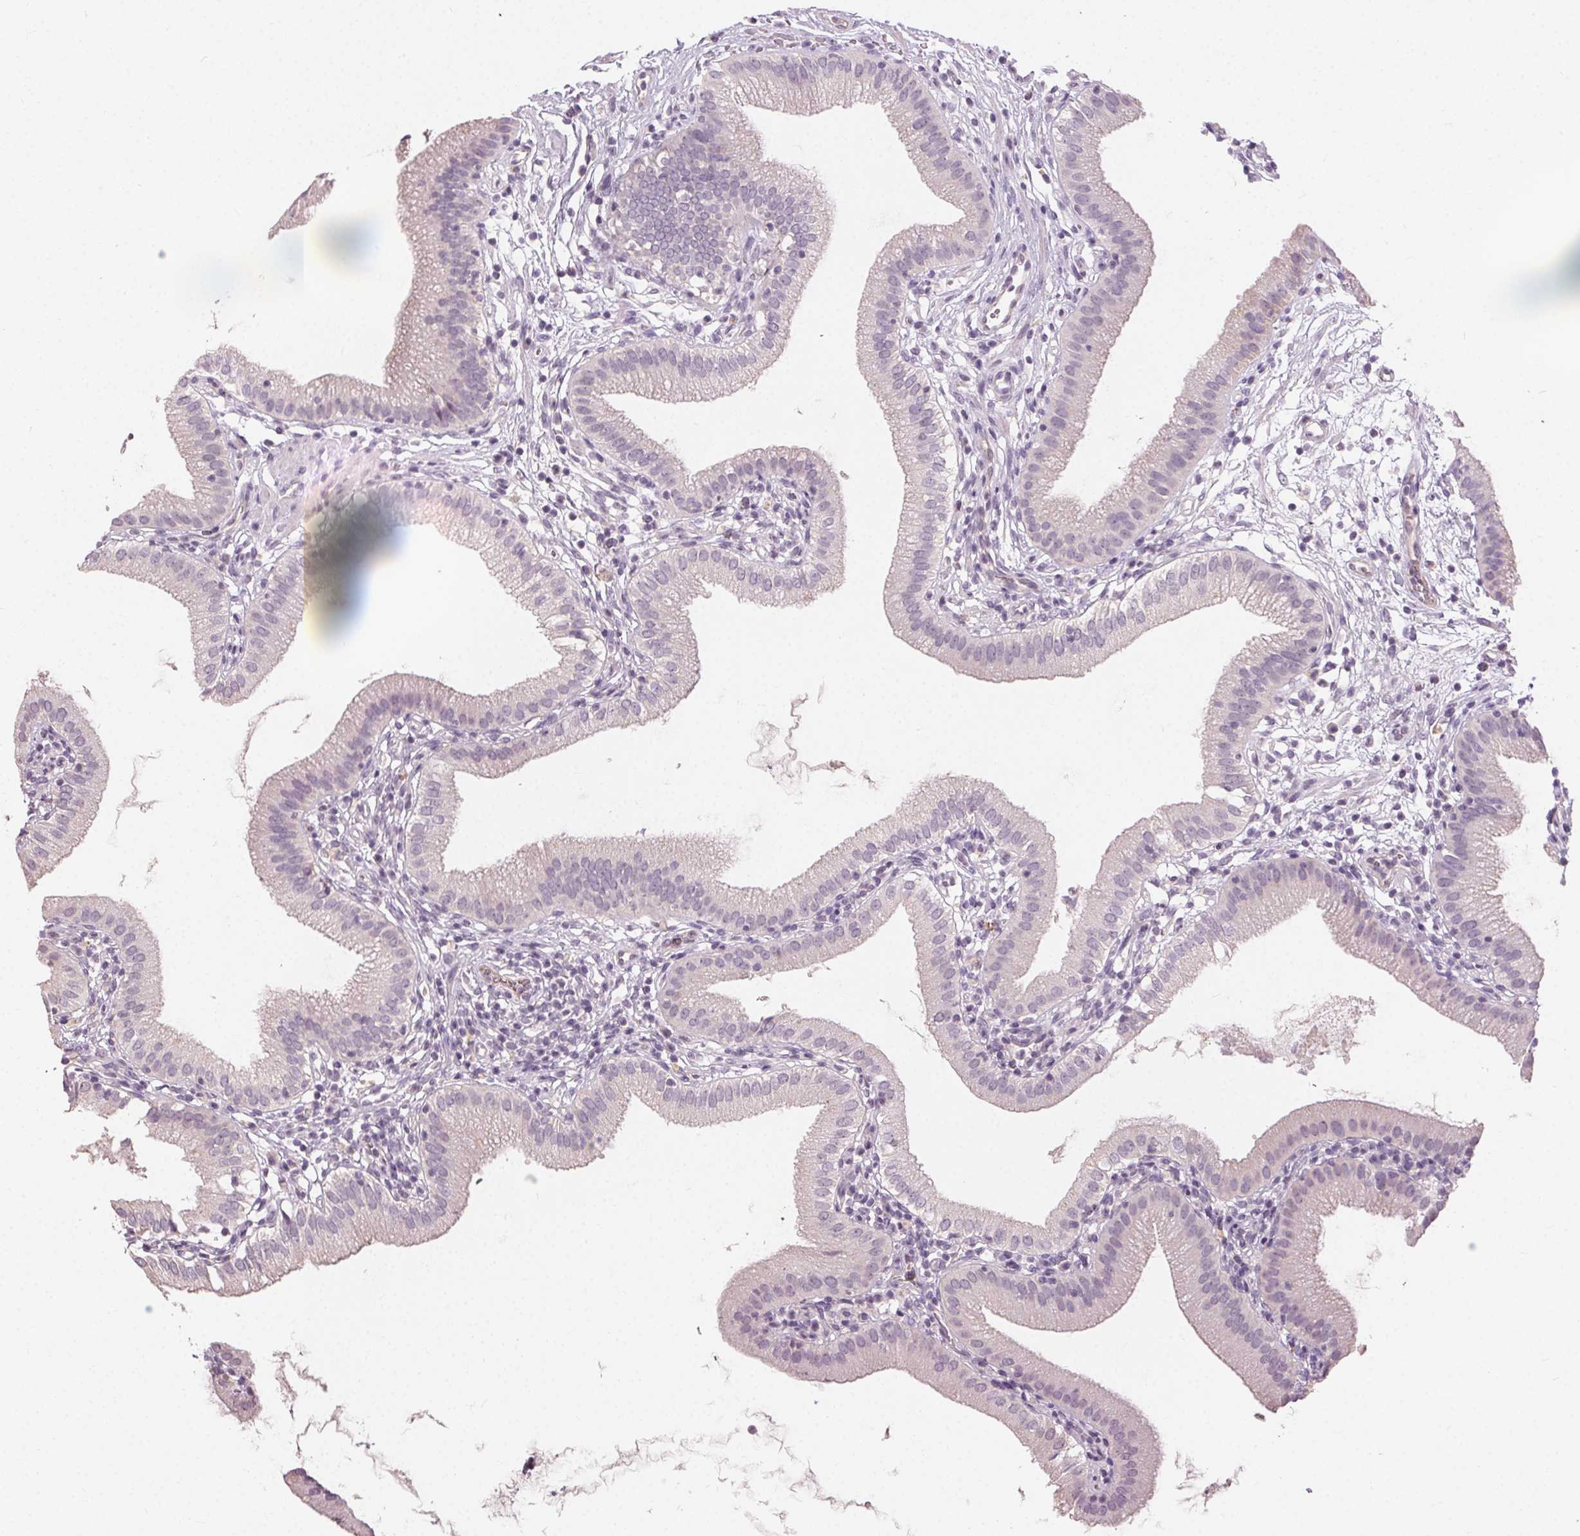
{"staining": {"intensity": "negative", "quantity": "none", "location": "none"}, "tissue": "gallbladder", "cell_type": "Glandular cells", "image_type": "normal", "snomed": [{"axis": "morphology", "description": "Normal tissue, NOS"}, {"axis": "topography", "description": "Gallbladder"}], "caption": "DAB (3,3'-diaminobenzidine) immunohistochemical staining of normal human gallbladder shows no significant positivity in glandular cells.", "gene": "CLTRN", "patient": {"sex": "female", "age": 65}}